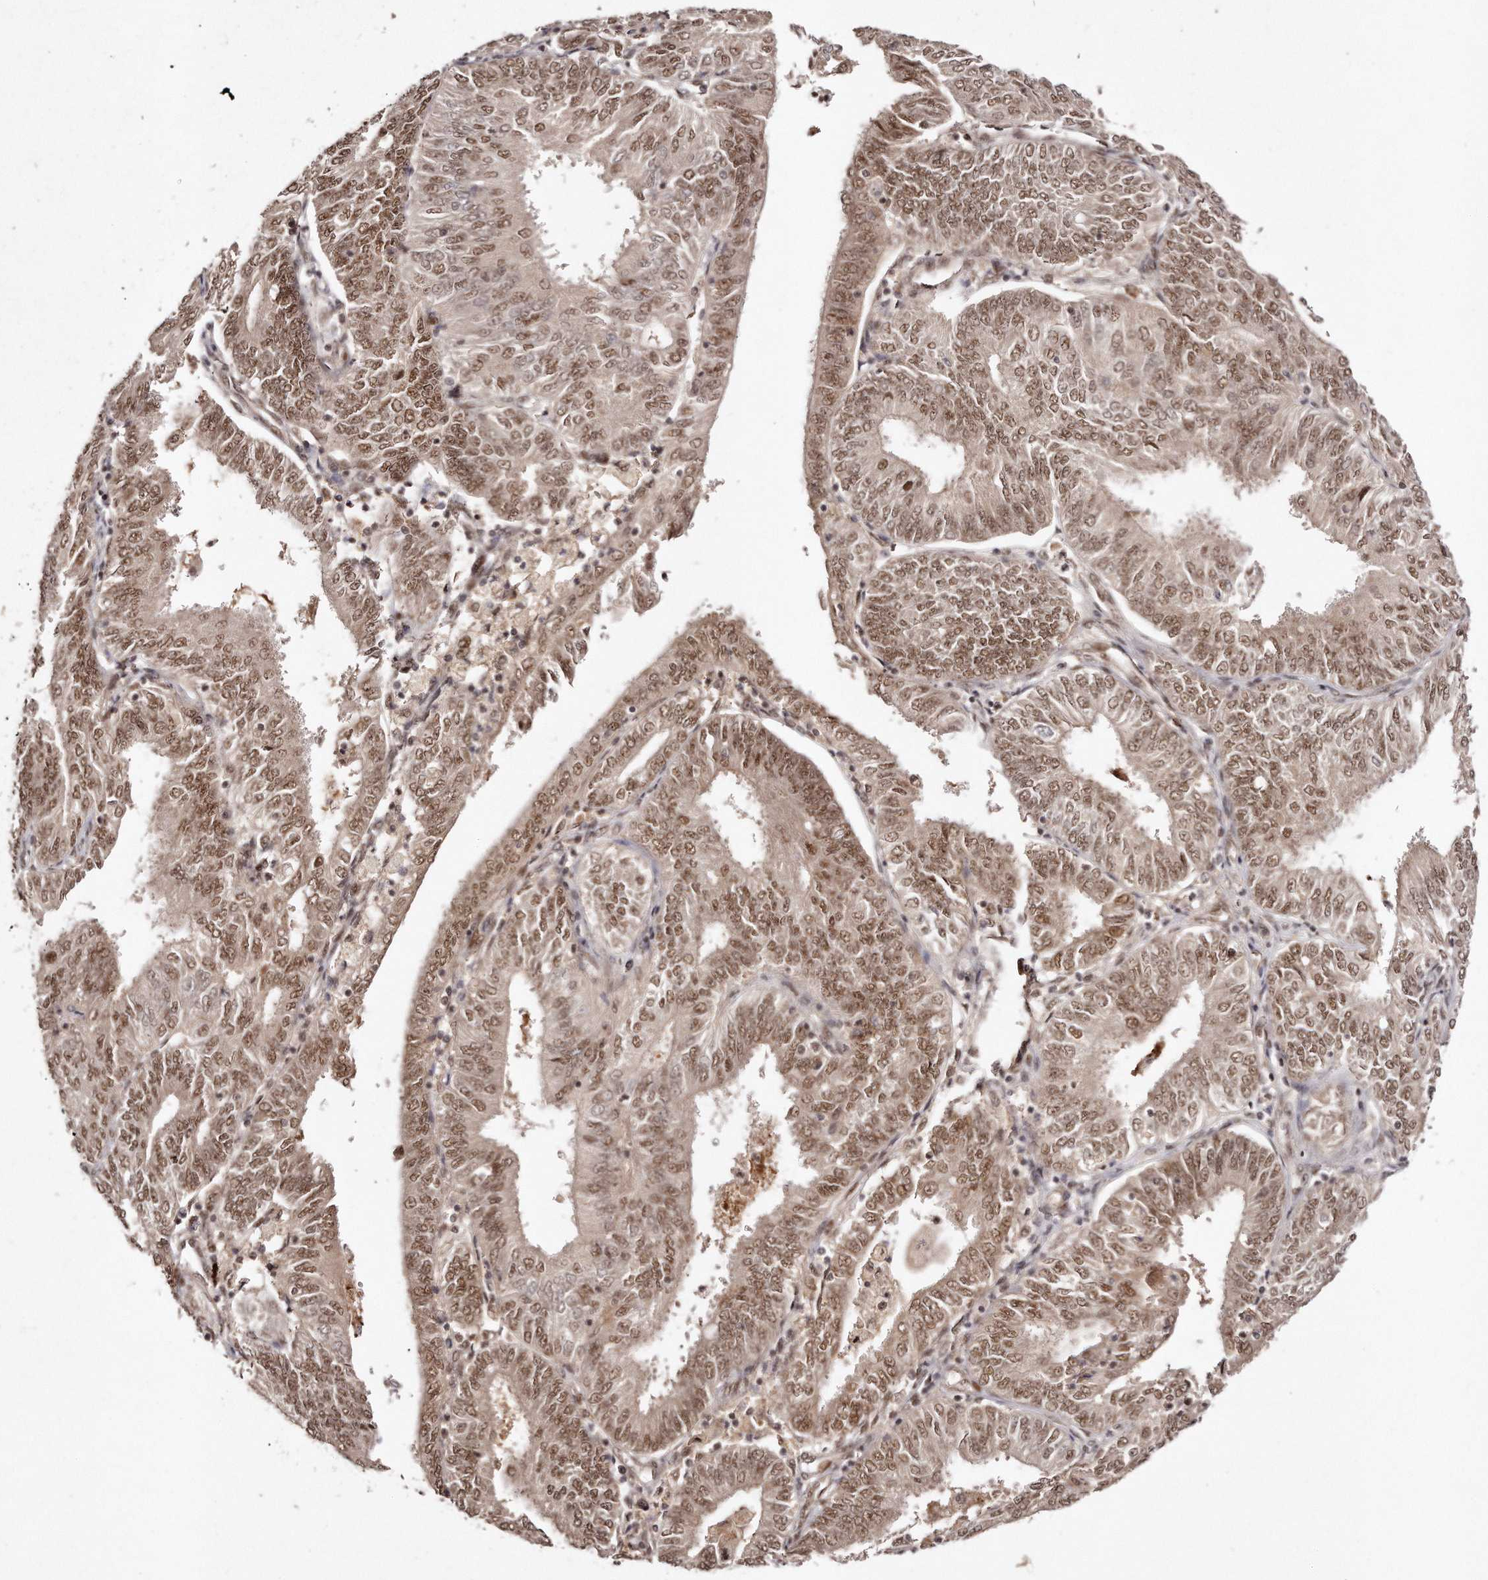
{"staining": {"intensity": "moderate", "quantity": ">75%", "location": "nuclear"}, "tissue": "endometrial cancer", "cell_type": "Tumor cells", "image_type": "cancer", "snomed": [{"axis": "morphology", "description": "Adenocarcinoma, NOS"}, {"axis": "topography", "description": "Endometrium"}], "caption": "Moderate nuclear positivity for a protein is seen in approximately >75% of tumor cells of endometrial cancer (adenocarcinoma) using immunohistochemistry.", "gene": "SOX4", "patient": {"sex": "female", "age": 58}}